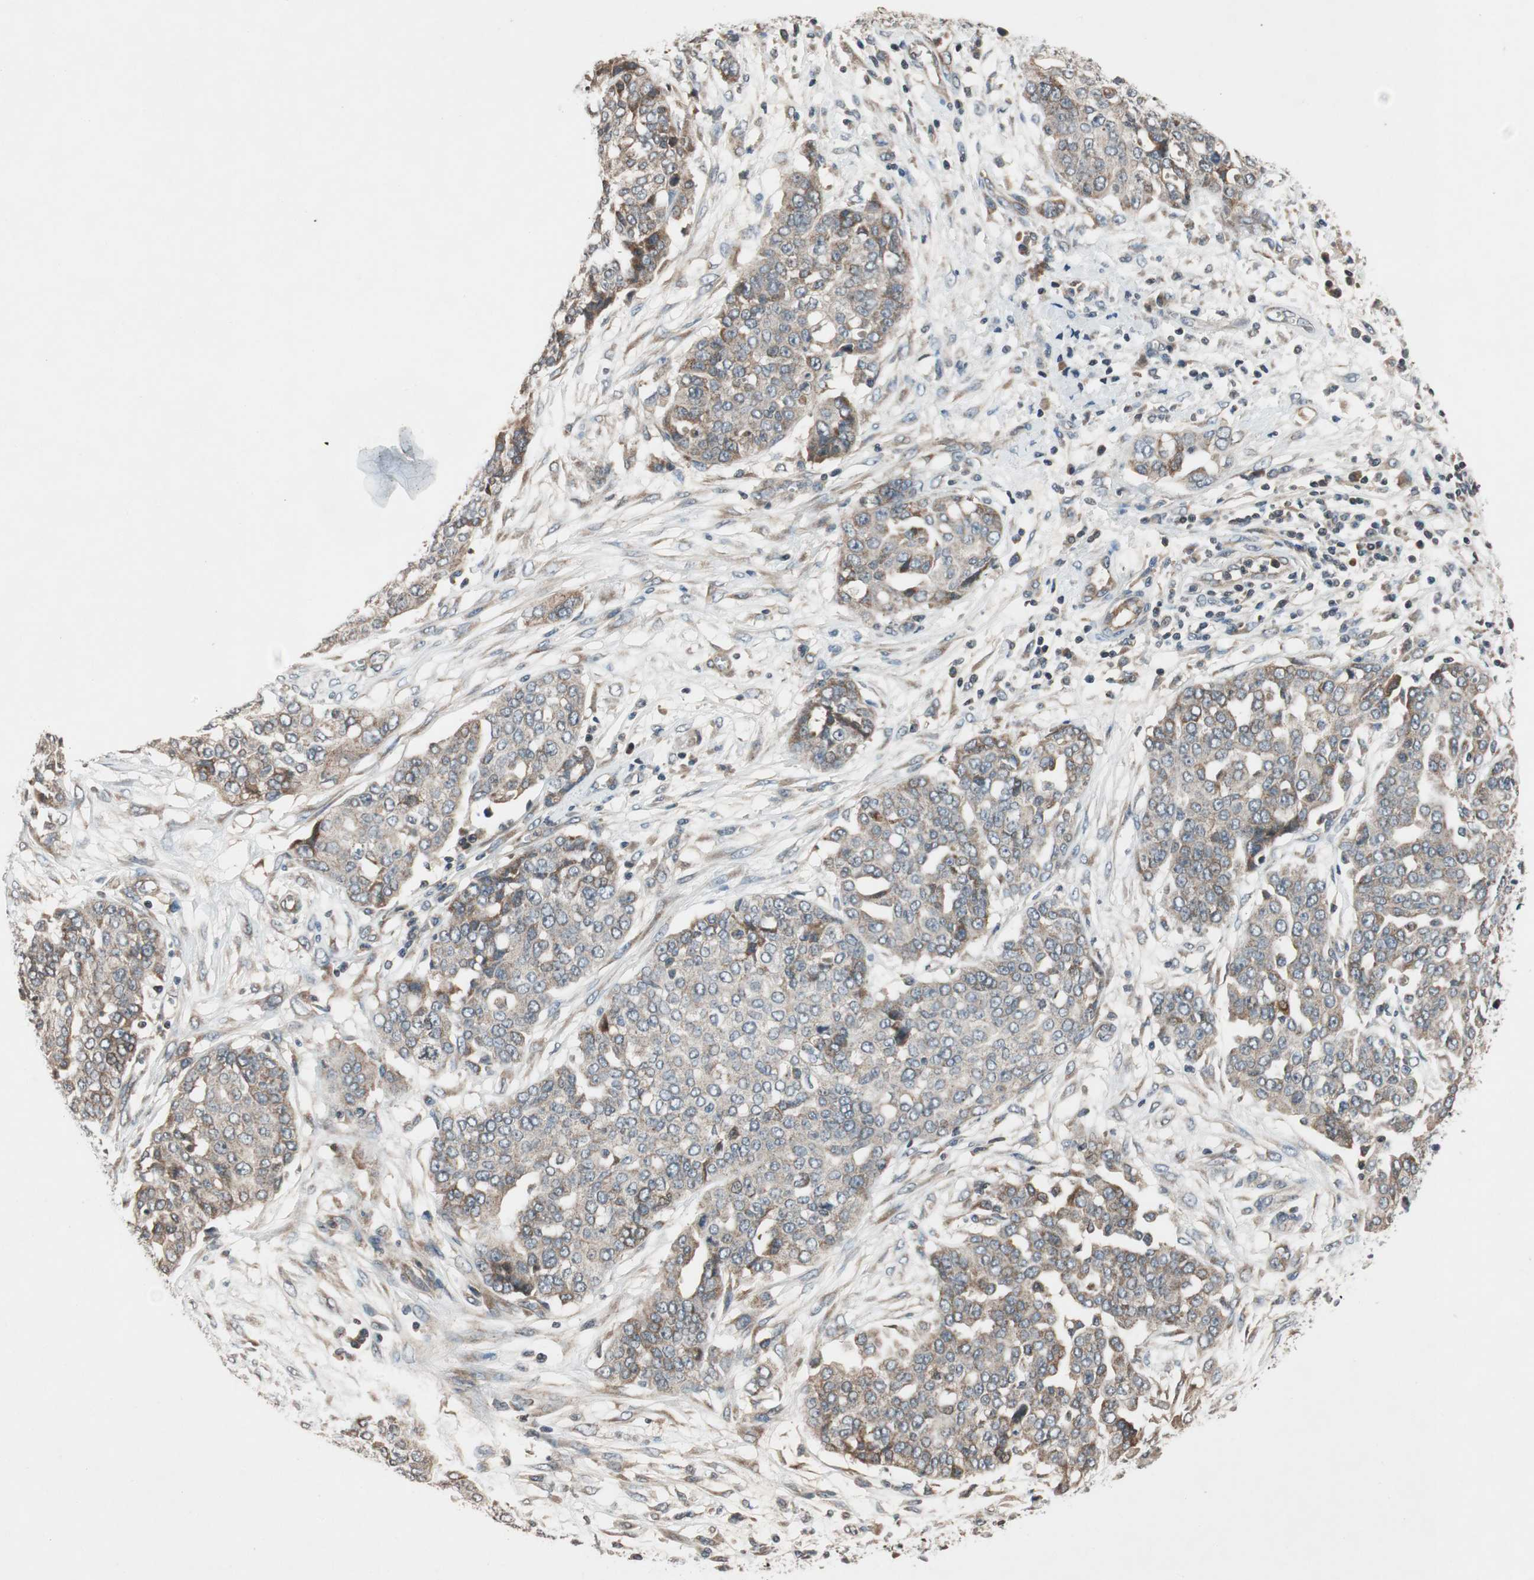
{"staining": {"intensity": "weak", "quantity": "25%-75%", "location": "cytoplasmic/membranous"}, "tissue": "ovarian cancer", "cell_type": "Tumor cells", "image_type": "cancer", "snomed": [{"axis": "morphology", "description": "Cystadenocarcinoma, serous, NOS"}, {"axis": "topography", "description": "Soft tissue"}, {"axis": "topography", "description": "Ovary"}], "caption": "The photomicrograph displays a brown stain indicating the presence of a protein in the cytoplasmic/membranous of tumor cells in ovarian cancer.", "gene": "GCLM", "patient": {"sex": "female", "age": 57}}